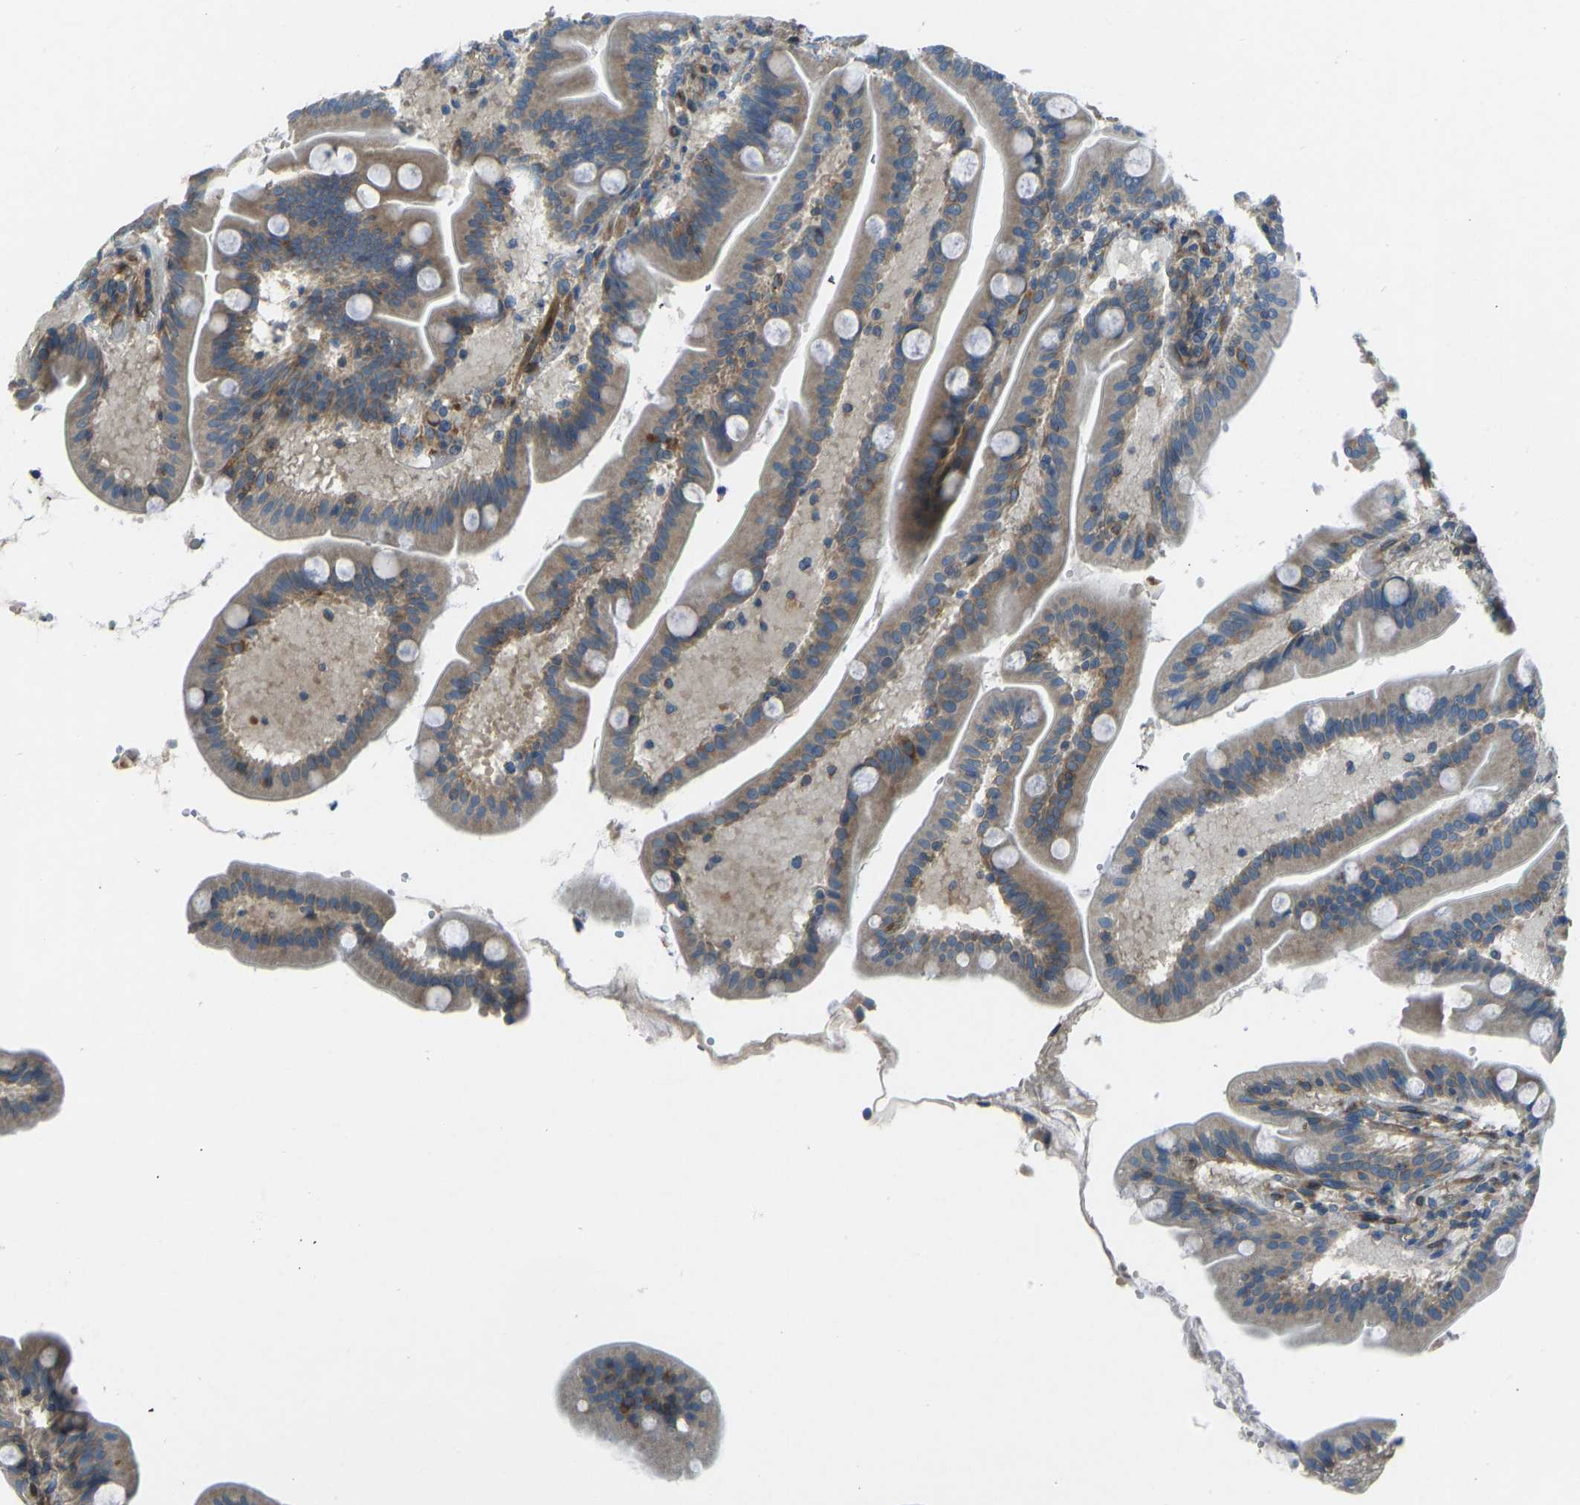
{"staining": {"intensity": "moderate", "quantity": ">75%", "location": "cytoplasmic/membranous"}, "tissue": "duodenum", "cell_type": "Glandular cells", "image_type": "normal", "snomed": [{"axis": "morphology", "description": "Normal tissue, NOS"}, {"axis": "topography", "description": "Duodenum"}], "caption": "Immunohistochemical staining of normal human duodenum exhibits >75% levels of moderate cytoplasmic/membranous protein staining in approximately >75% of glandular cells.", "gene": "STAU2", "patient": {"sex": "male", "age": 54}}